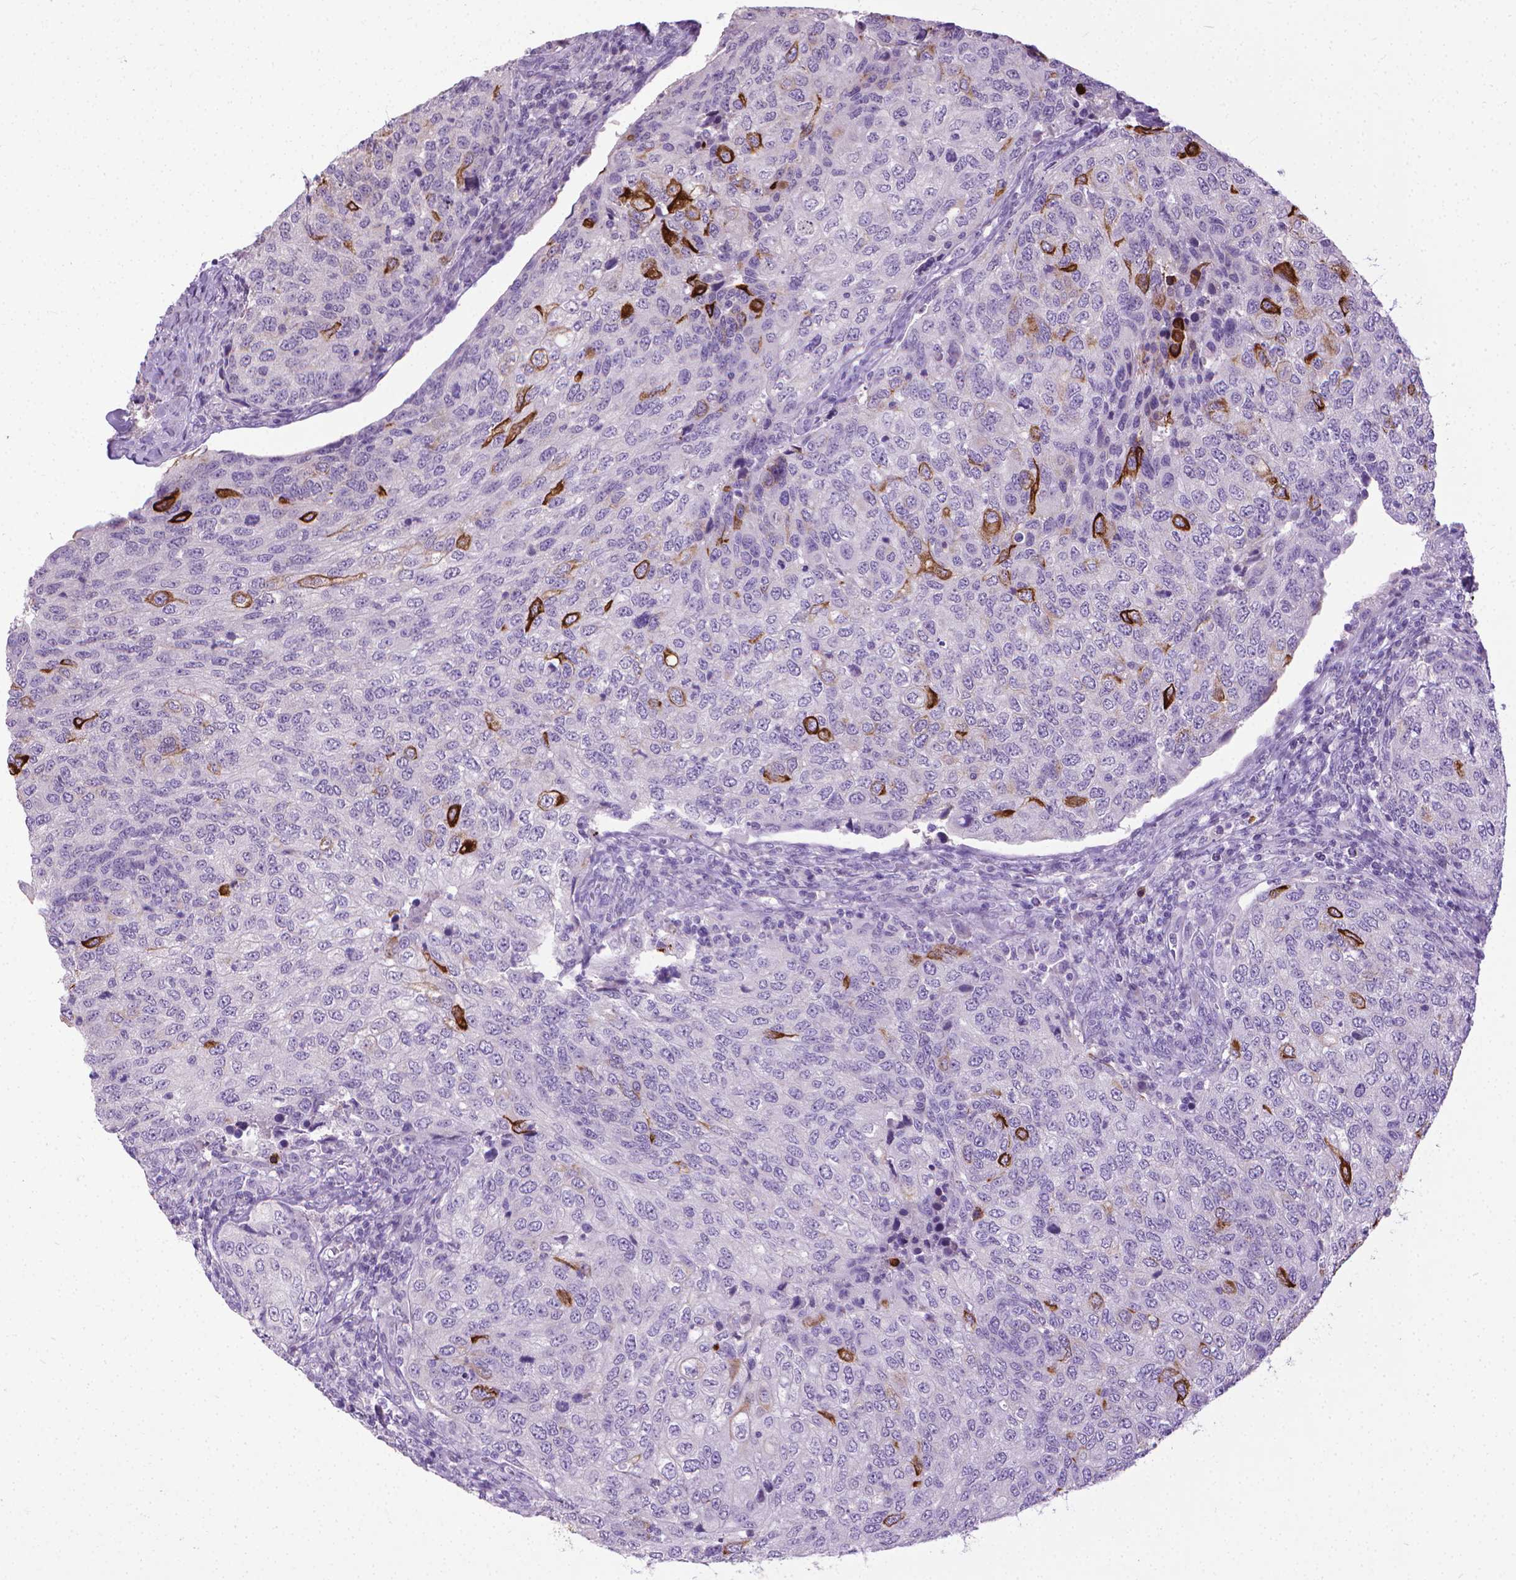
{"staining": {"intensity": "strong", "quantity": "<25%", "location": "cytoplasmic/membranous"}, "tissue": "urothelial cancer", "cell_type": "Tumor cells", "image_type": "cancer", "snomed": [{"axis": "morphology", "description": "Urothelial carcinoma, High grade"}, {"axis": "topography", "description": "Urinary bladder"}], "caption": "Tumor cells display medium levels of strong cytoplasmic/membranous staining in approximately <25% of cells in high-grade urothelial carcinoma.", "gene": "KRT5", "patient": {"sex": "female", "age": 78}}